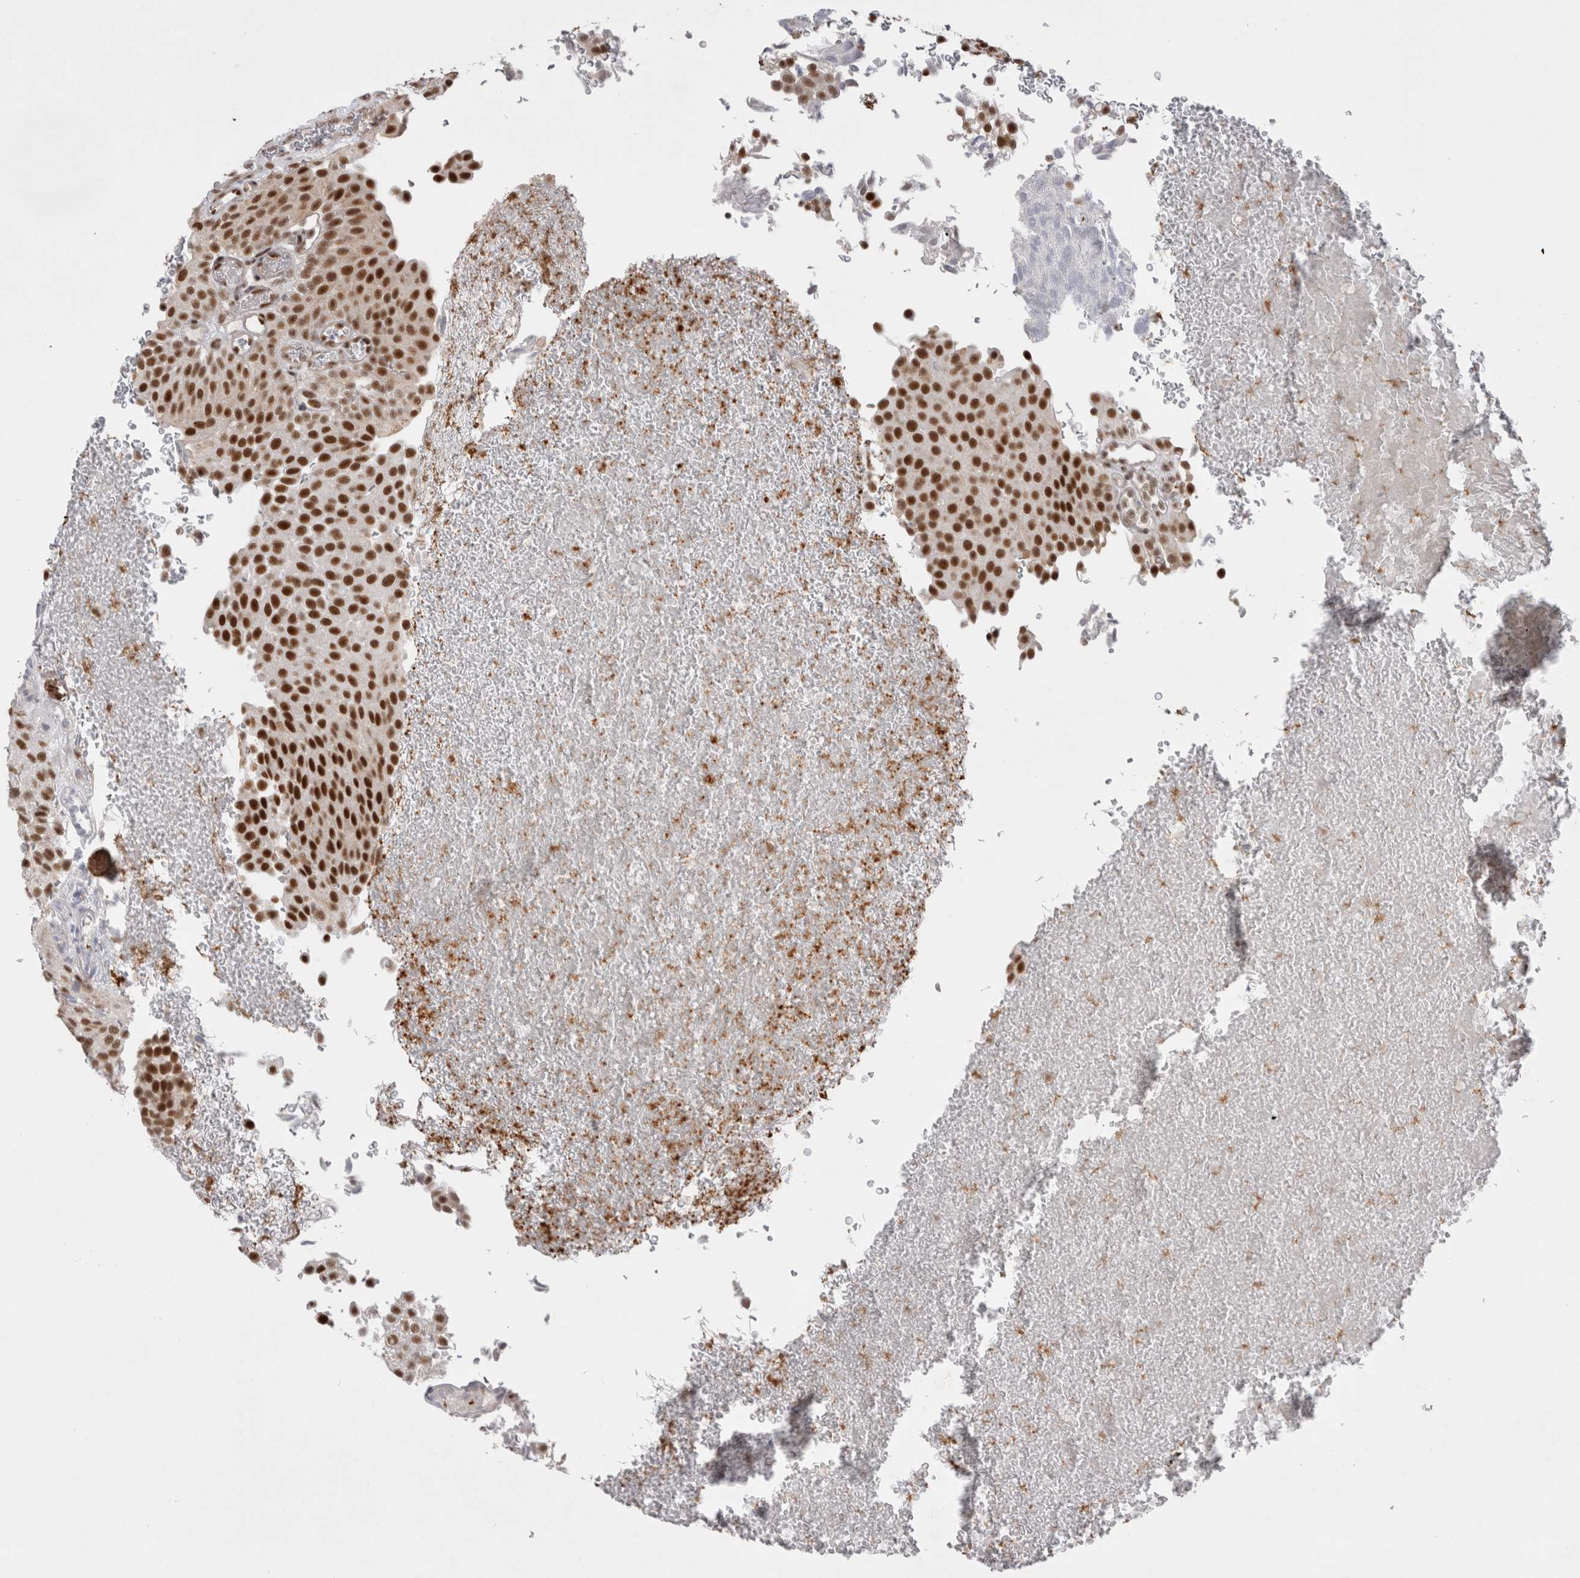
{"staining": {"intensity": "strong", "quantity": ">75%", "location": "nuclear"}, "tissue": "urothelial cancer", "cell_type": "Tumor cells", "image_type": "cancer", "snomed": [{"axis": "morphology", "description": "Urothelial carcinoma, Low grade"}, {"axis": "topography", "description": "Urinary bladder"}], "caption": "Immunohistochemistry (DAB) staining of human urothelial cancer demonstrates strong nuclear protein positivity in about >75% of tumor cells. The staining is performed using DAB brown chromogen to label protein expression. The nuclei are counter-stained blue using hematoxylin.", "gene": "EYA2", "patient": {"sex": "male", "age": 78}}